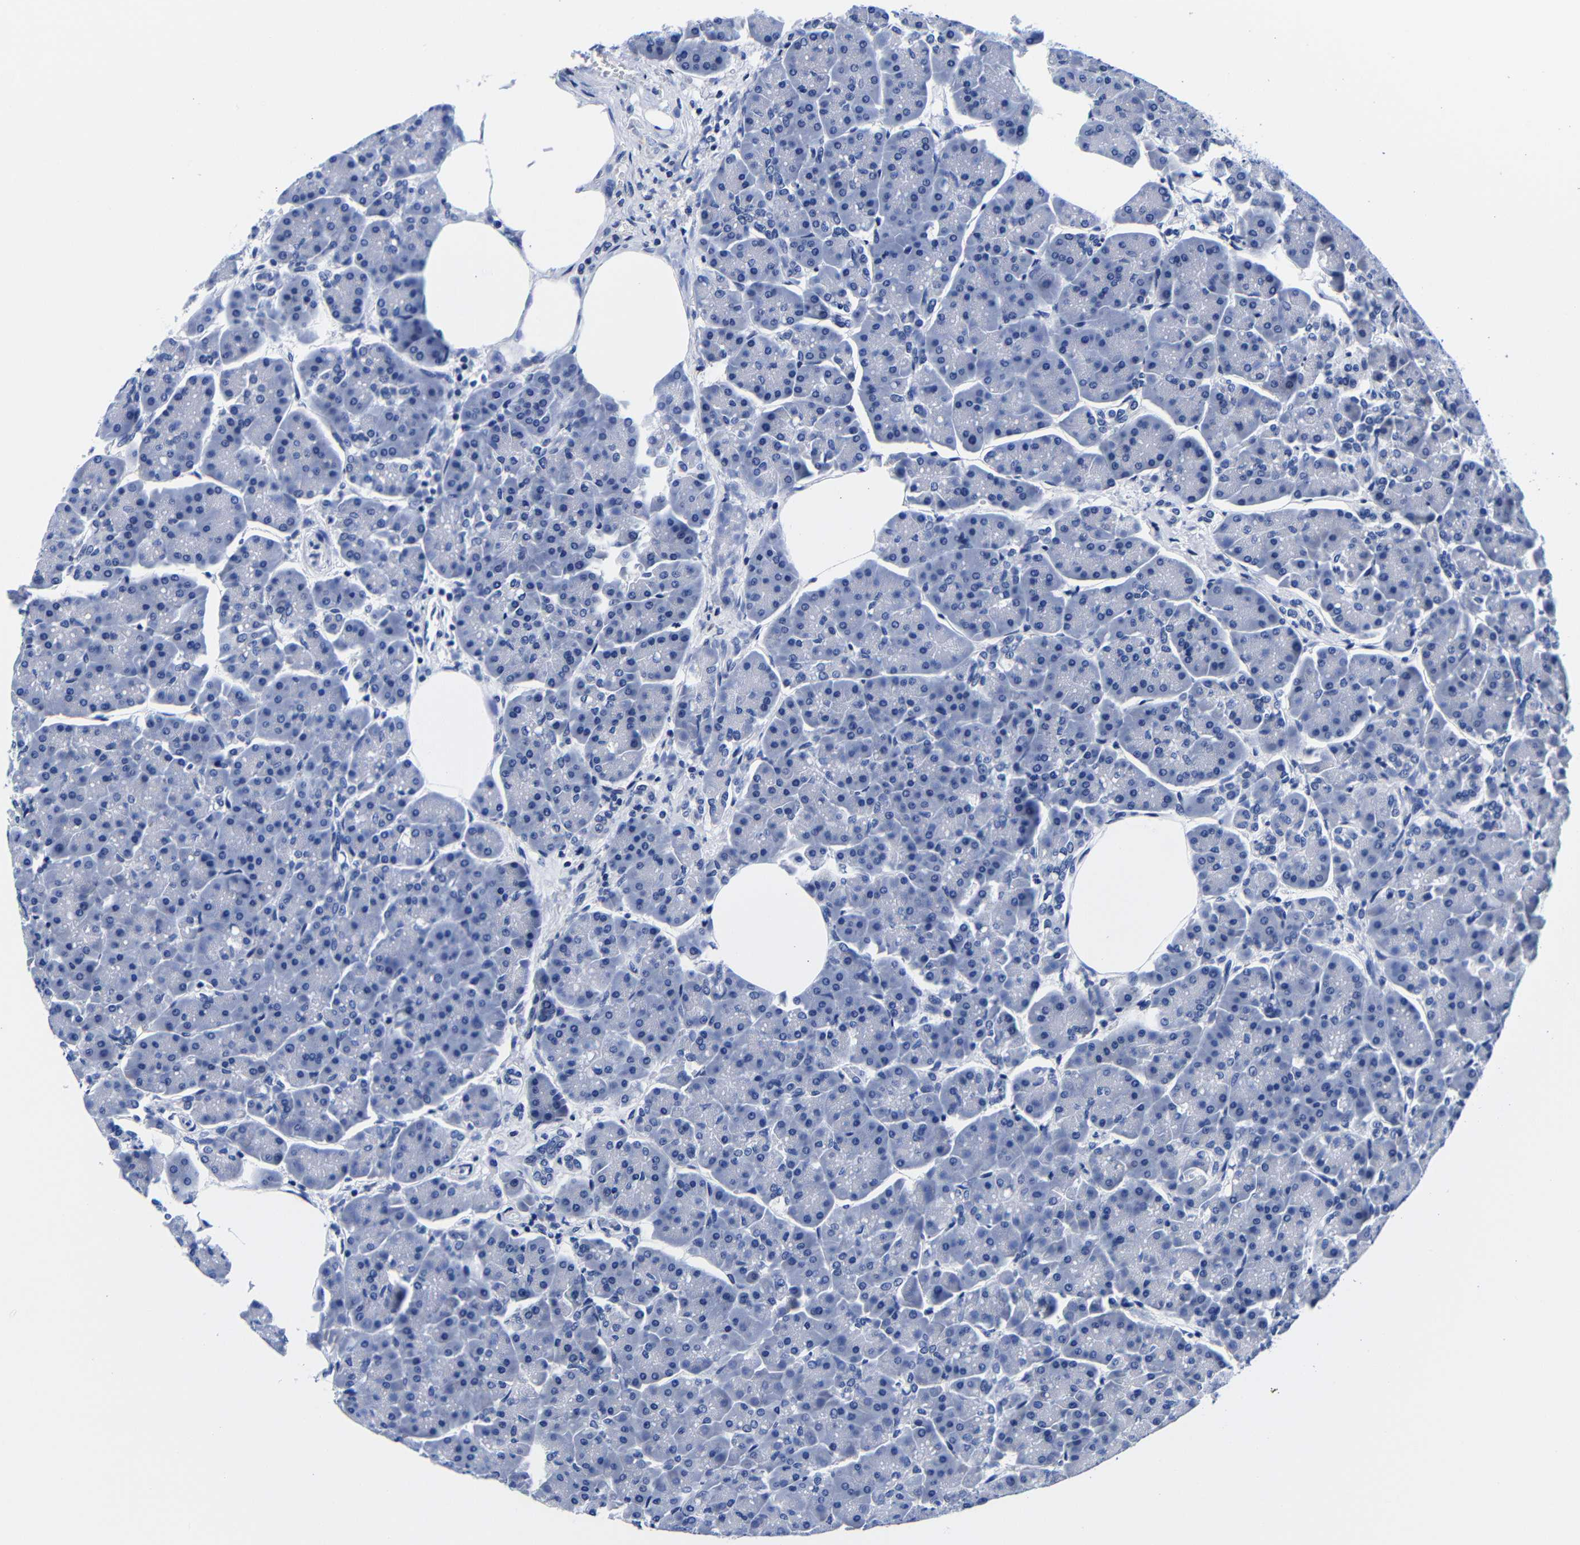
{"staining": {"intensity": "negative", "quantity": "none", "location": "none"}, "tissue": "pancreas", "cell_type": "Exocrine glandular cells", "image_type": "normal", "snomed": [{"axis": "morphology", "description": "Normal tissue, NOS"}, {"axis": "topography", "description": "Pancreas"}], "caption": "The immunohistochemistry (IHC) photomicrograph has no significant expression in exocrine glandular cells of pancreas.", "gene": "CLEC4G", "patient": {"sex": "female", "age": 70}}